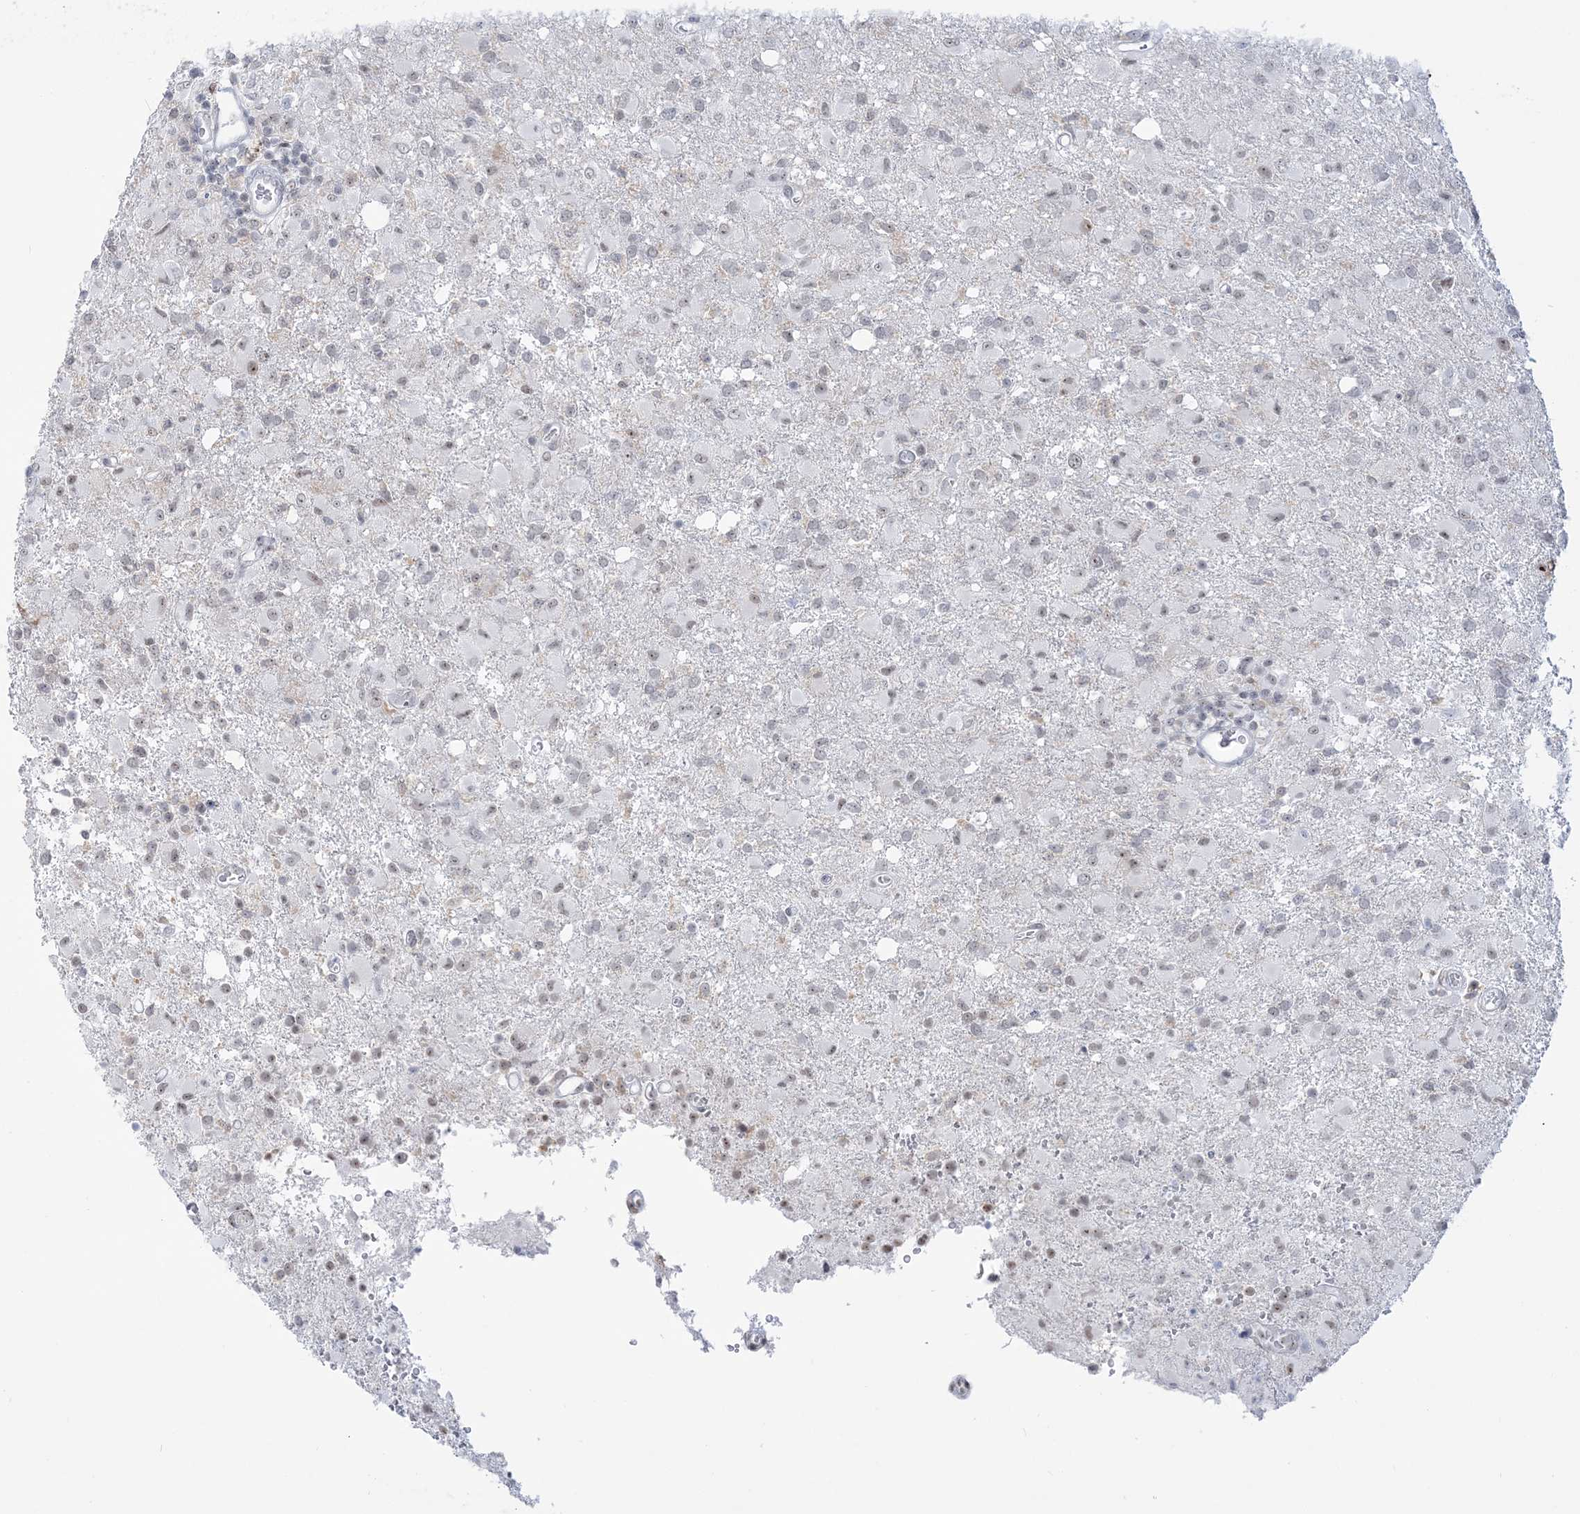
{"staining": {"intensity": "weak", "quantity": "<25%", "location": "nuclear"}, "tissue": "glioma", "cell_type": "Tumor cells", "image_type": "cancer", "snomed": [{"axis": "morphology", "description": "Glioma, malignant, High grade"}, {"axis": "topography", "description": "Brain"}], "caption": "A photomicrograph of glioma stained for a protein reveals no brown staining in tumor cells.", "gene": "DDX21", "patient": {"sex": "female", "age": 57}}